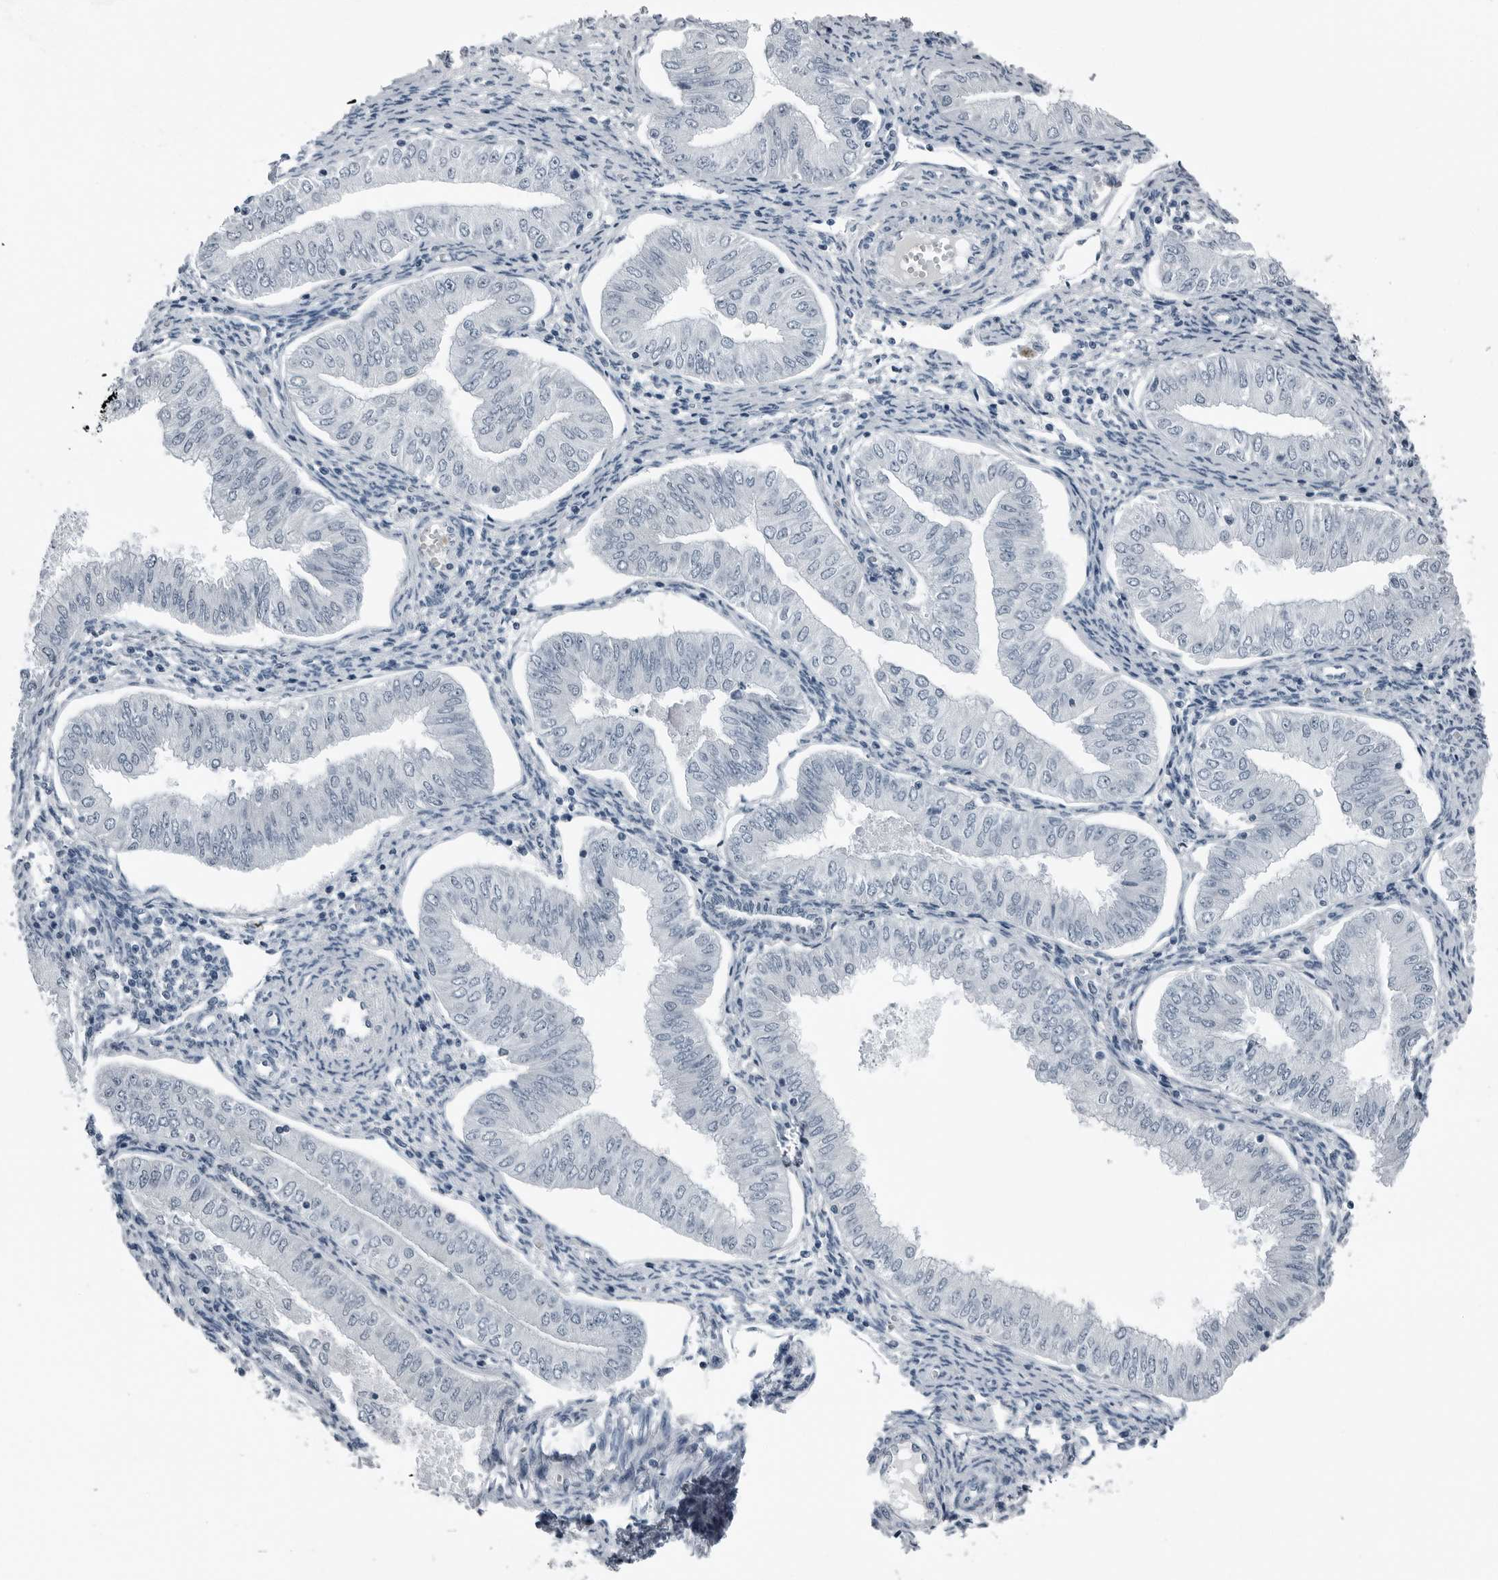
{"staining": {"intensity": "negative", "quantity": "none", "location": "none"}, "tissue": "endometrial cancer", "cell_type": "Tumor cells", "image_type": "cancer", "snomed": [{"axis": "morphology", "description": "Normal tissue, NOS"}, {"axis": "morphology", "description": "Adenocarcinoma, NOS"}, {"axis": "topography", "description": "Endometrium"}], "caption": "DAB (3,3'-diaminobenzidine) immunohistochemical staining of human endometrial cancer exhibits no significant positivity in tumor cells. The staining is performed using DAB brown chromogen with nuclei counter-stained in using hematoxylin.", "gene": "SPINK1", "patient": {"sex": "female", "age": 53}}